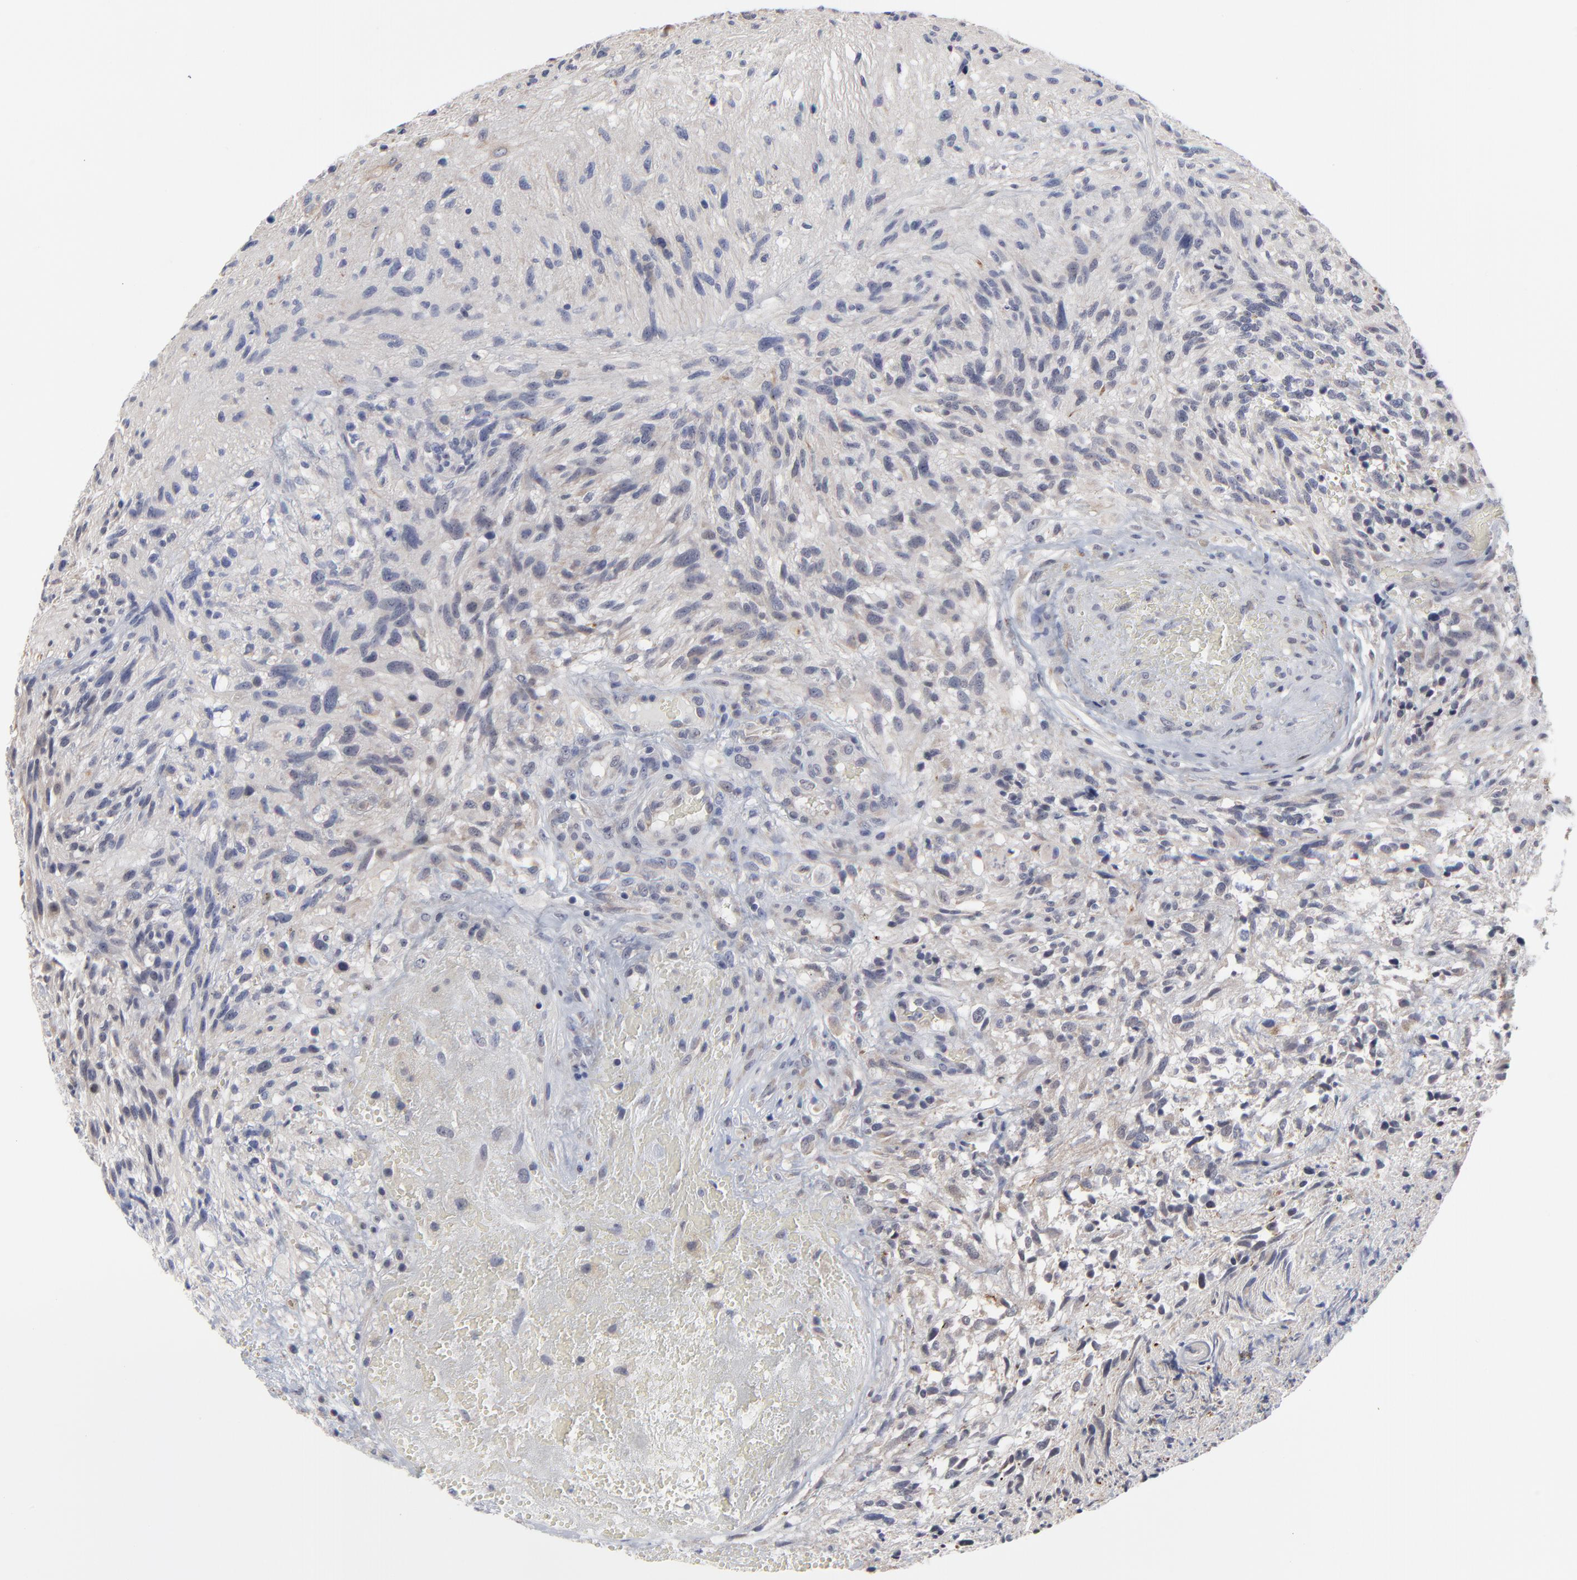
{"staining": {"intensity": "negative", "quantity": "none", "location": "none"}, "tissue": "glioma", "cell_type": "Tumor cells", "image_type": "cancer", "snomed": [{"axis": "morphology", "description": "Normal tissue, NOS"}, {"axis": "morphology", "description": "Glioma, malignant, High grade"}, {"axis": "topography", "description": "Cerebral cortex"}], "caption": "Human glioma stained for a protein using IHC shows no staining in tumor cells.", "gene": "MAGEA10", "patient": {"sex": "male", "age": 75}}